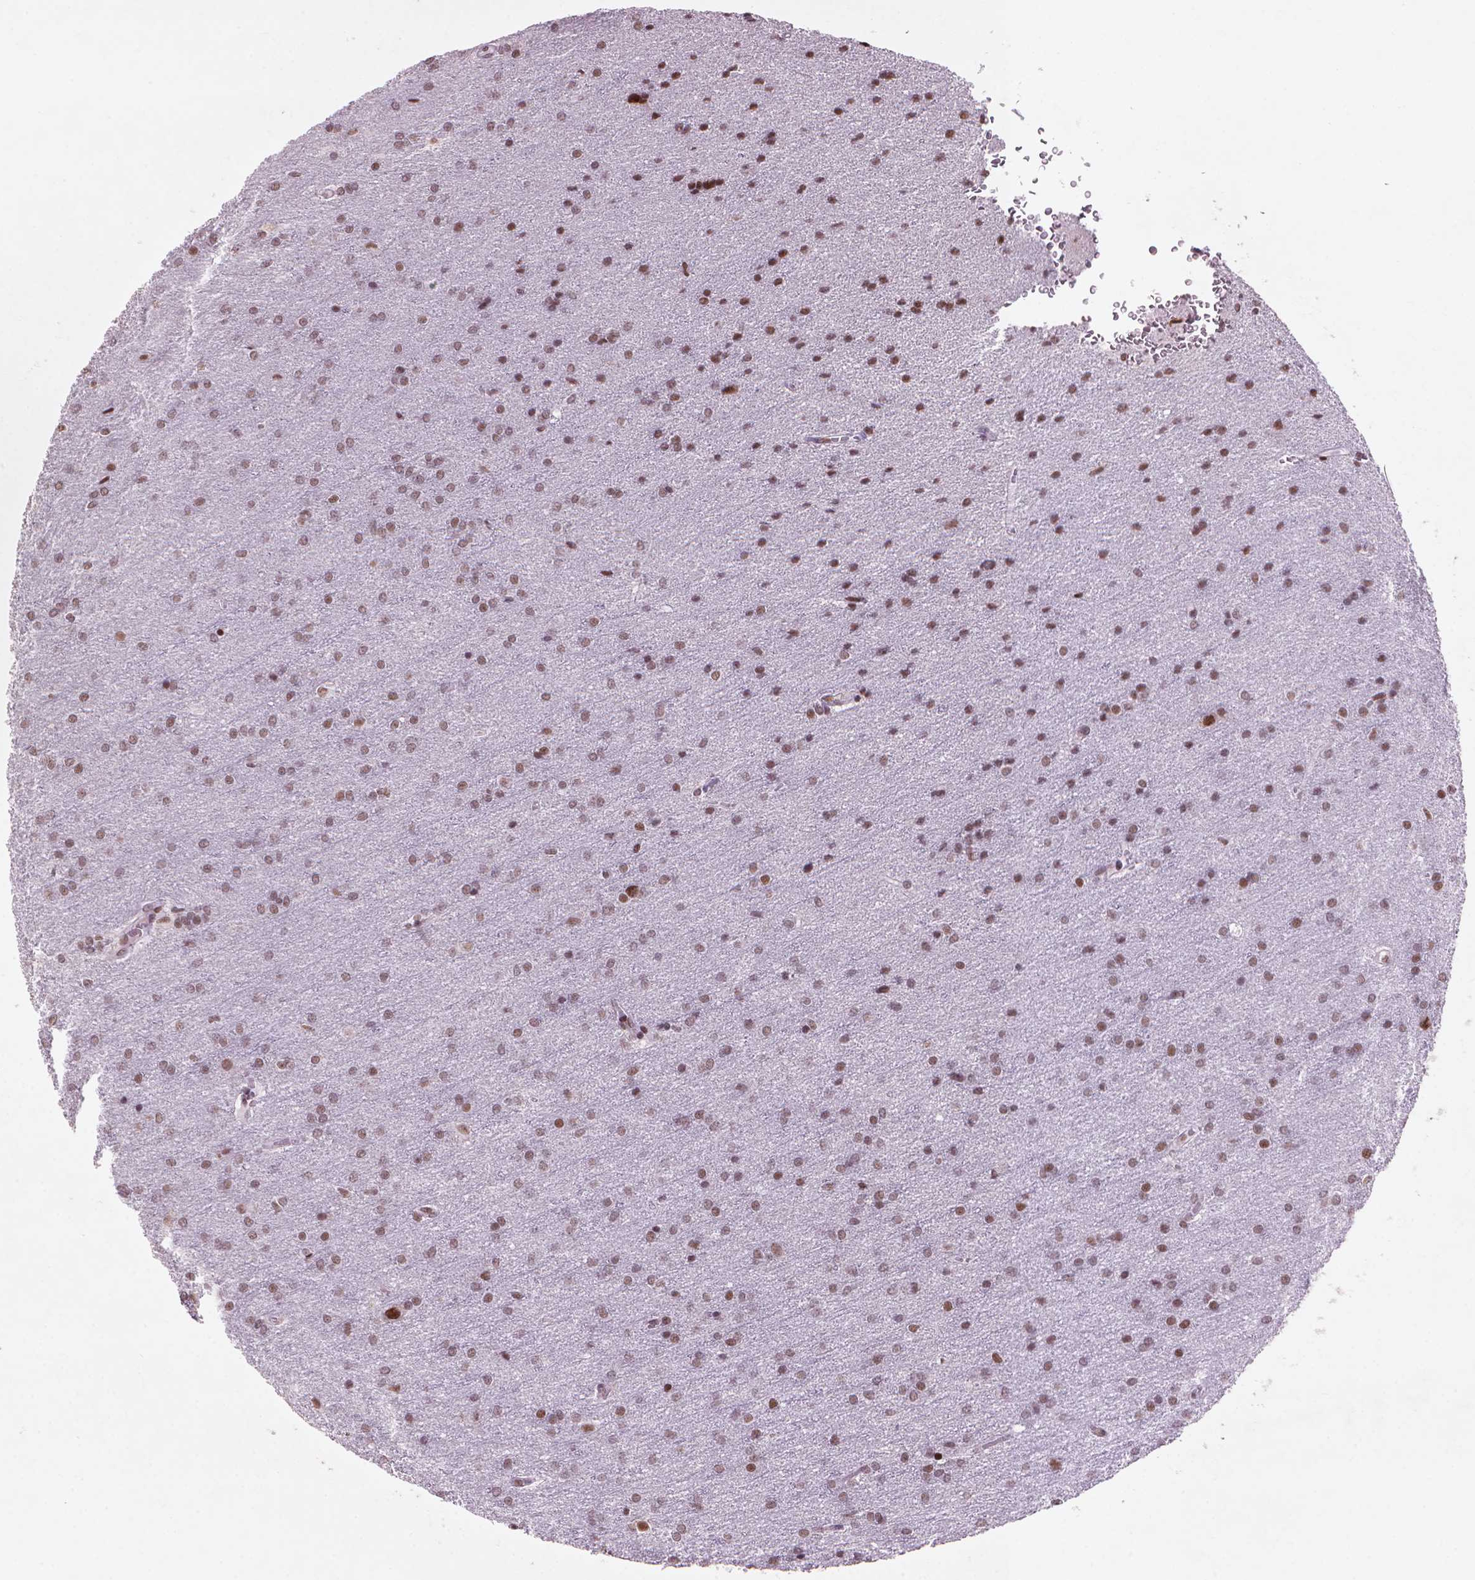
{"staining": {"intensity": "moderate", "quantity": ">75%", "location": "nuclear"}, "tissue": "glioma", "cell_type": "Tumor cells", "image_type": "cancer", "snomed": [{"axis": "morphology", "description": "Glioma, malignant, Low grade"}, {"axis": "topography", "description": "Brain"}], "caption": "High-magnification brightfield microscopy of low-grade glioma (malignant) stained with DAB (3,3'-diaminobenzidine) (brown) and counterstained with hematoxylin (blue). tumor cells exhibit moderate nuclear staining is appreciated in approximately>75% of cells. The staining was performed using DAB (3,3'-diaminobenzidine), with brown indicating positive protein expression. Nuclei are stained blue with hematoxylin.", "gene": "HES7", "patient": {"sex": "female", "age": 32}}